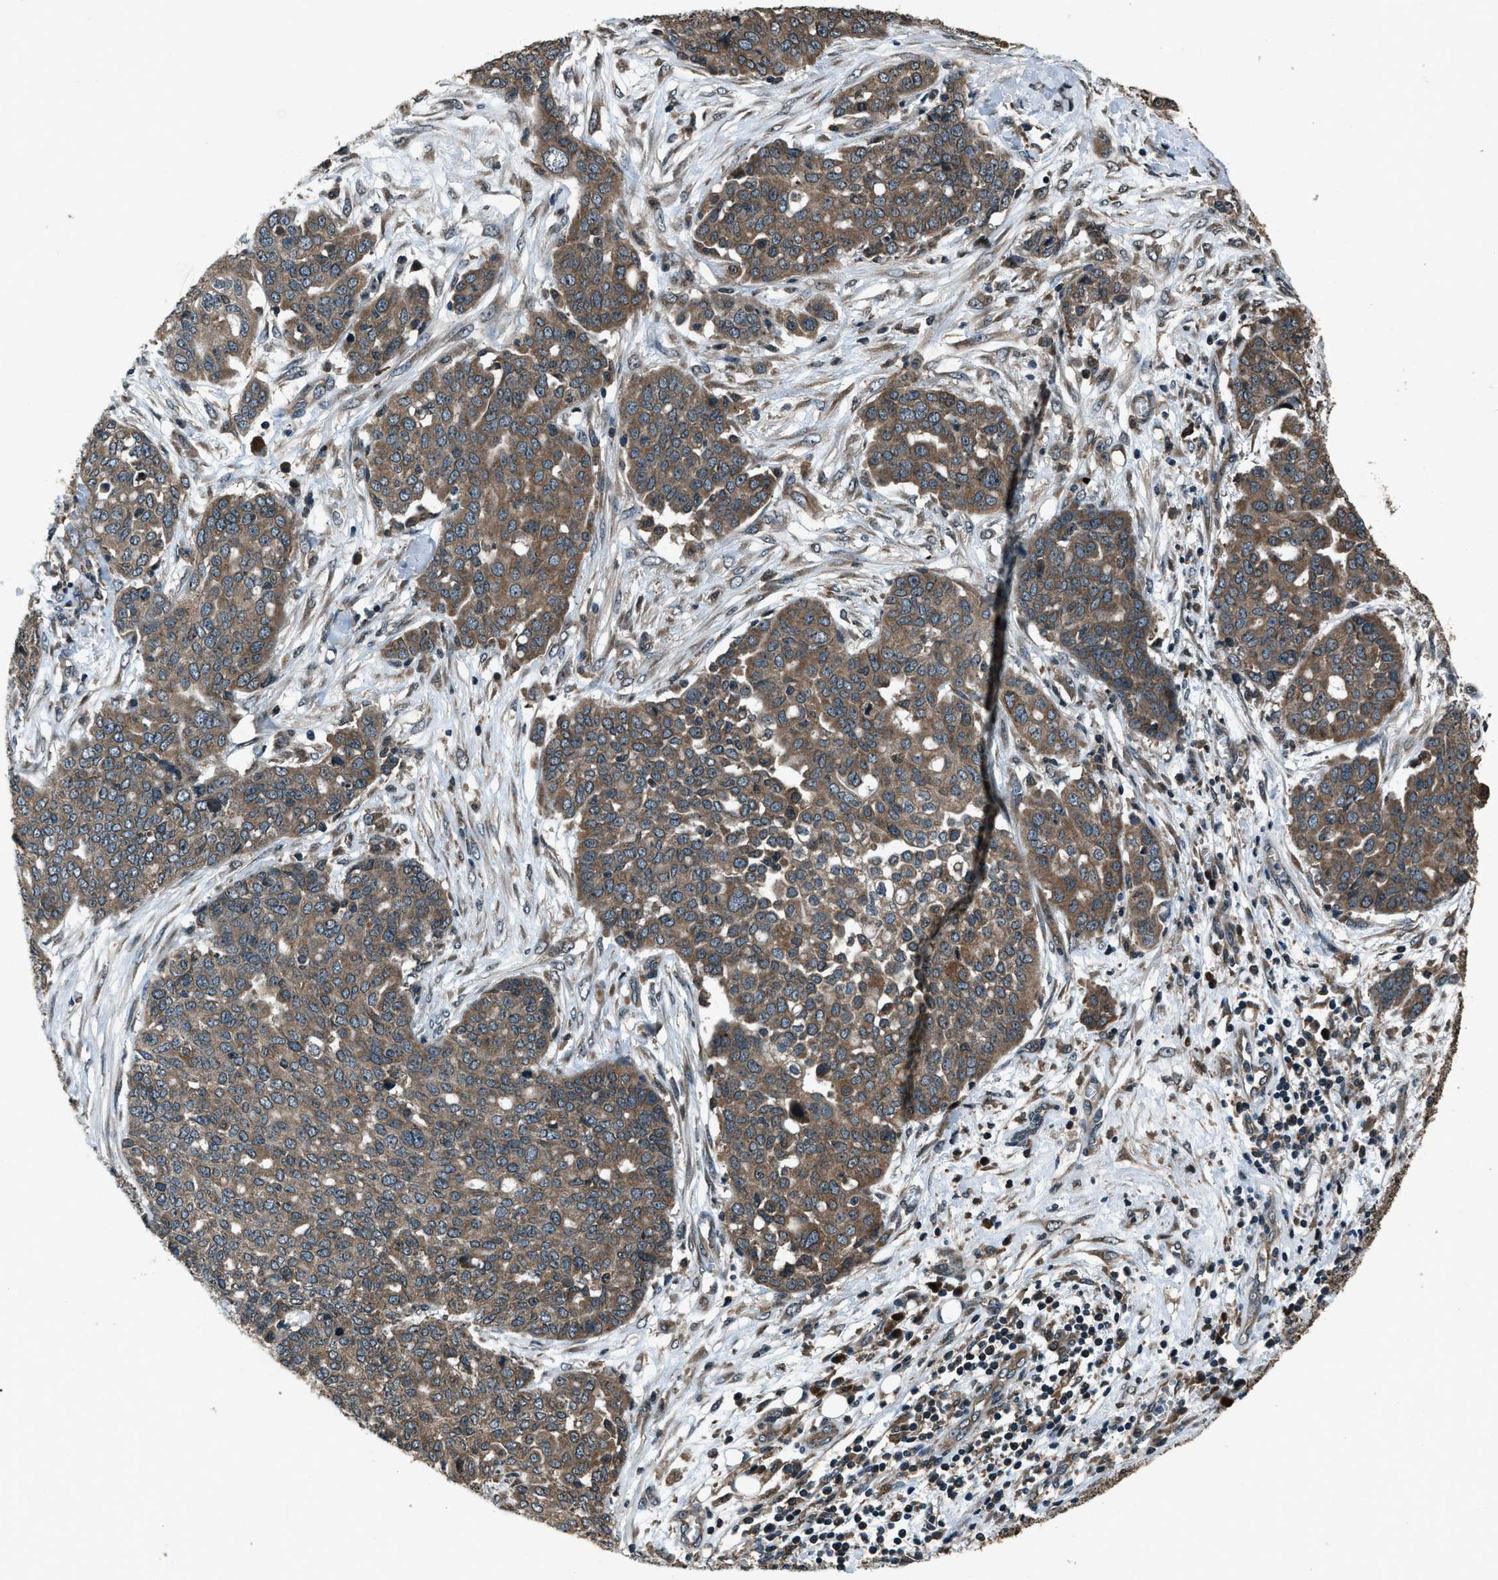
{"staining": {"intensity": "moderate", "quantity": ">75%", "location": "cytoplasmic/membranous"}, "tissue": "ovarian cancer", "cell_type": "Tumor cells", "image_type": "cancer", "snomed": [{"axis": "morphology", "description": "Cystadenocarcinoma, serous, NOS"}, {"axis": "topography", "description": "Soft tissue"}, {"axis": "topography", "description": "Ovary"}], "caption": "A medium amount of moderate cytoplasmic/membranous expression is seen in approximately >75% of tumor cells in ovarian cancer (serous cystadenocarcinoma) tissue. (DAB (3,3'-diaminobenzidine) = brown stain, brightfield microscopy at high magnification).", "gene": "TRIM4", "patient": {"sex": "female", "age": 57}}